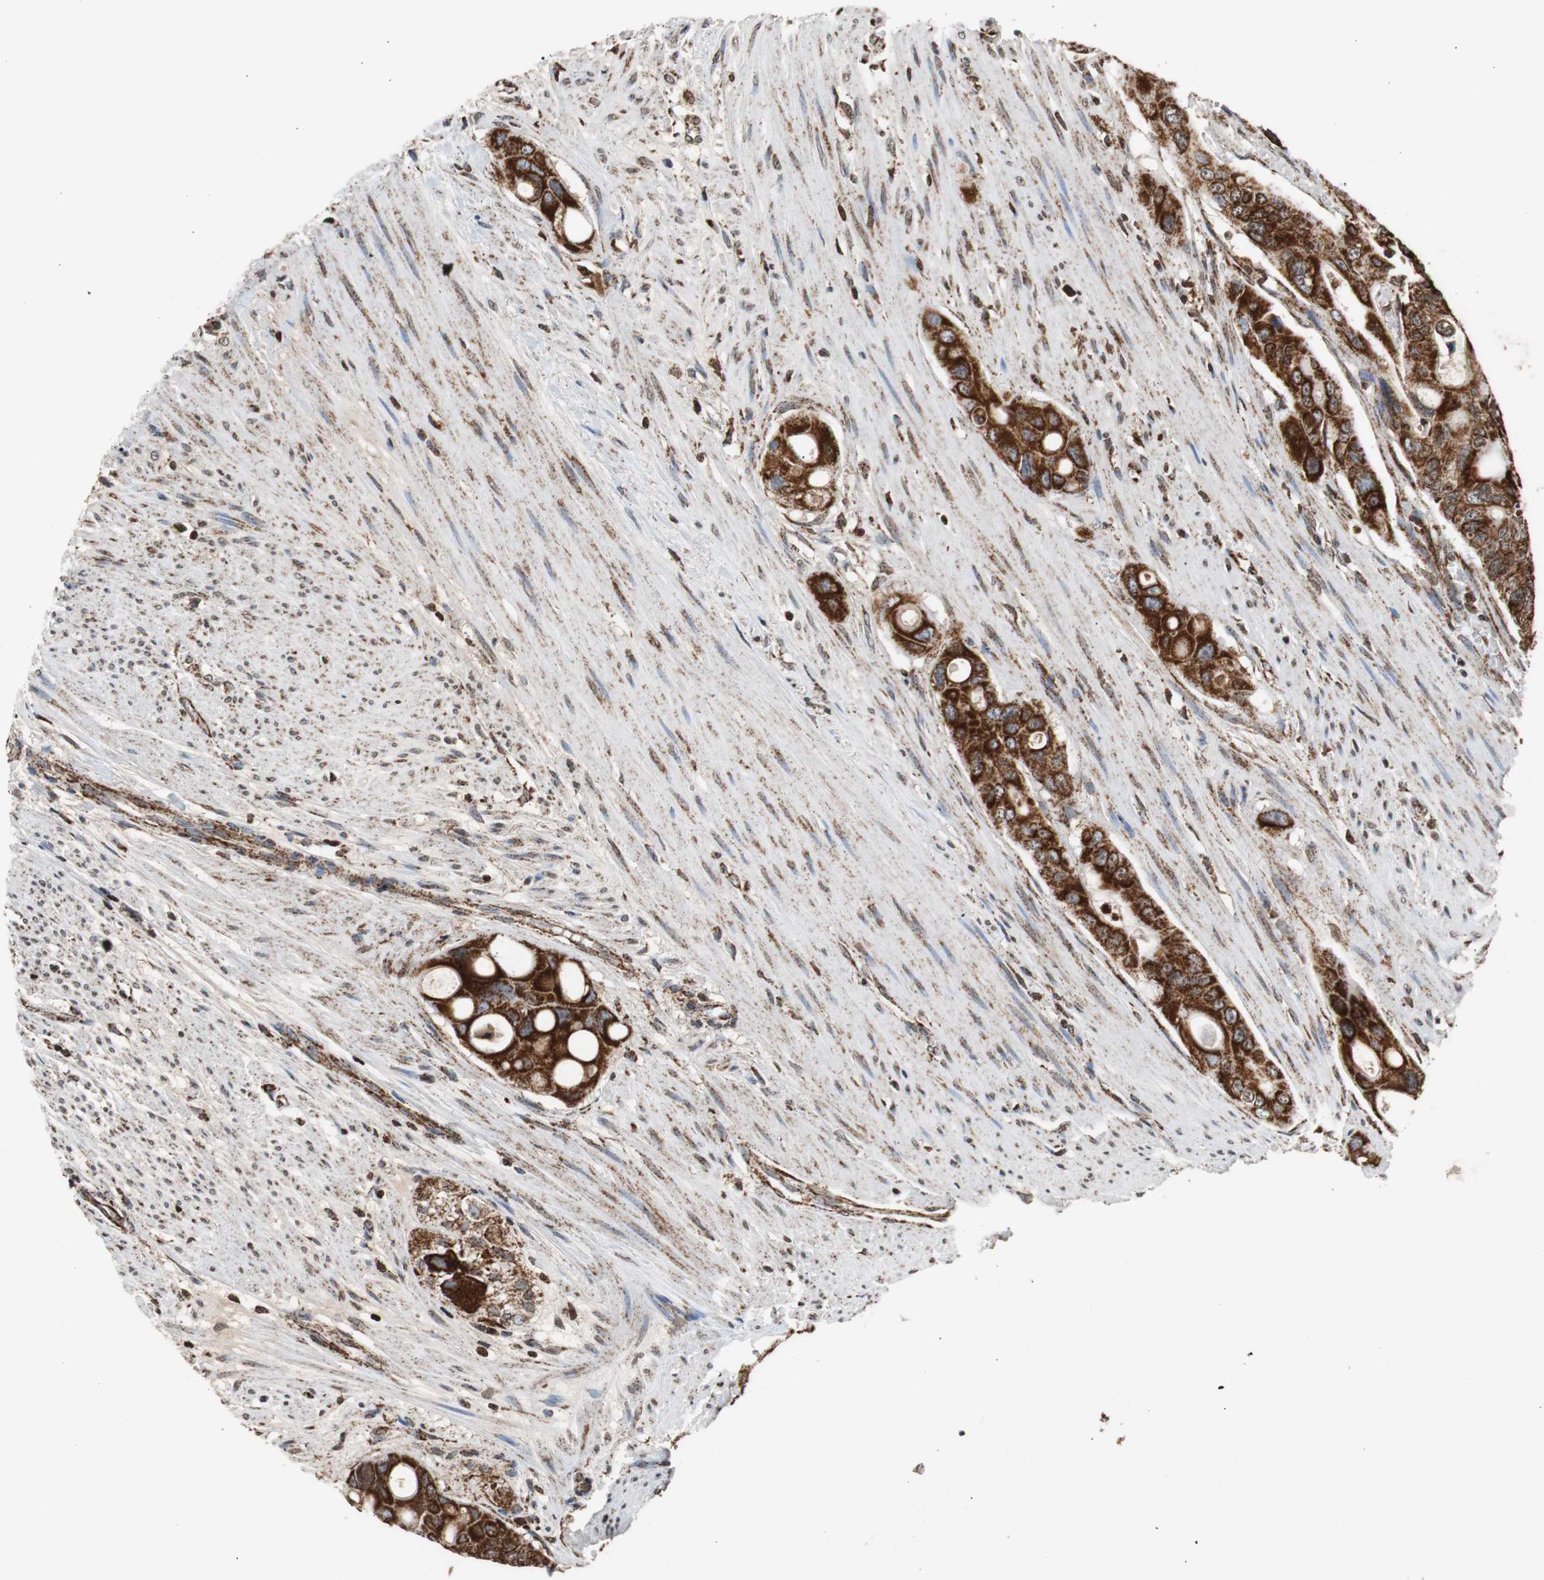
{"staining": {"intensity": "strong", "quantity": ">75%", "location": "cytoplasmic/membranous"}, "tissue": "colorectal cancer", "cell_type": "Tumor cells", "image_type": "cancer", "snomed": [{"axis": "morphology", "description": "Adenocarcinoma, NOS"}, {"axis": "topography", "description": "Colon"}], "caption": "Approximately >75% of tumor cells in human colorectal cancer reveal strong cytoplasmic/membranous protein positivity as visualized by brown immunohistochemical staining.", "gene": "HSPA9", "patient": {"sex": "female", "age": 57}}